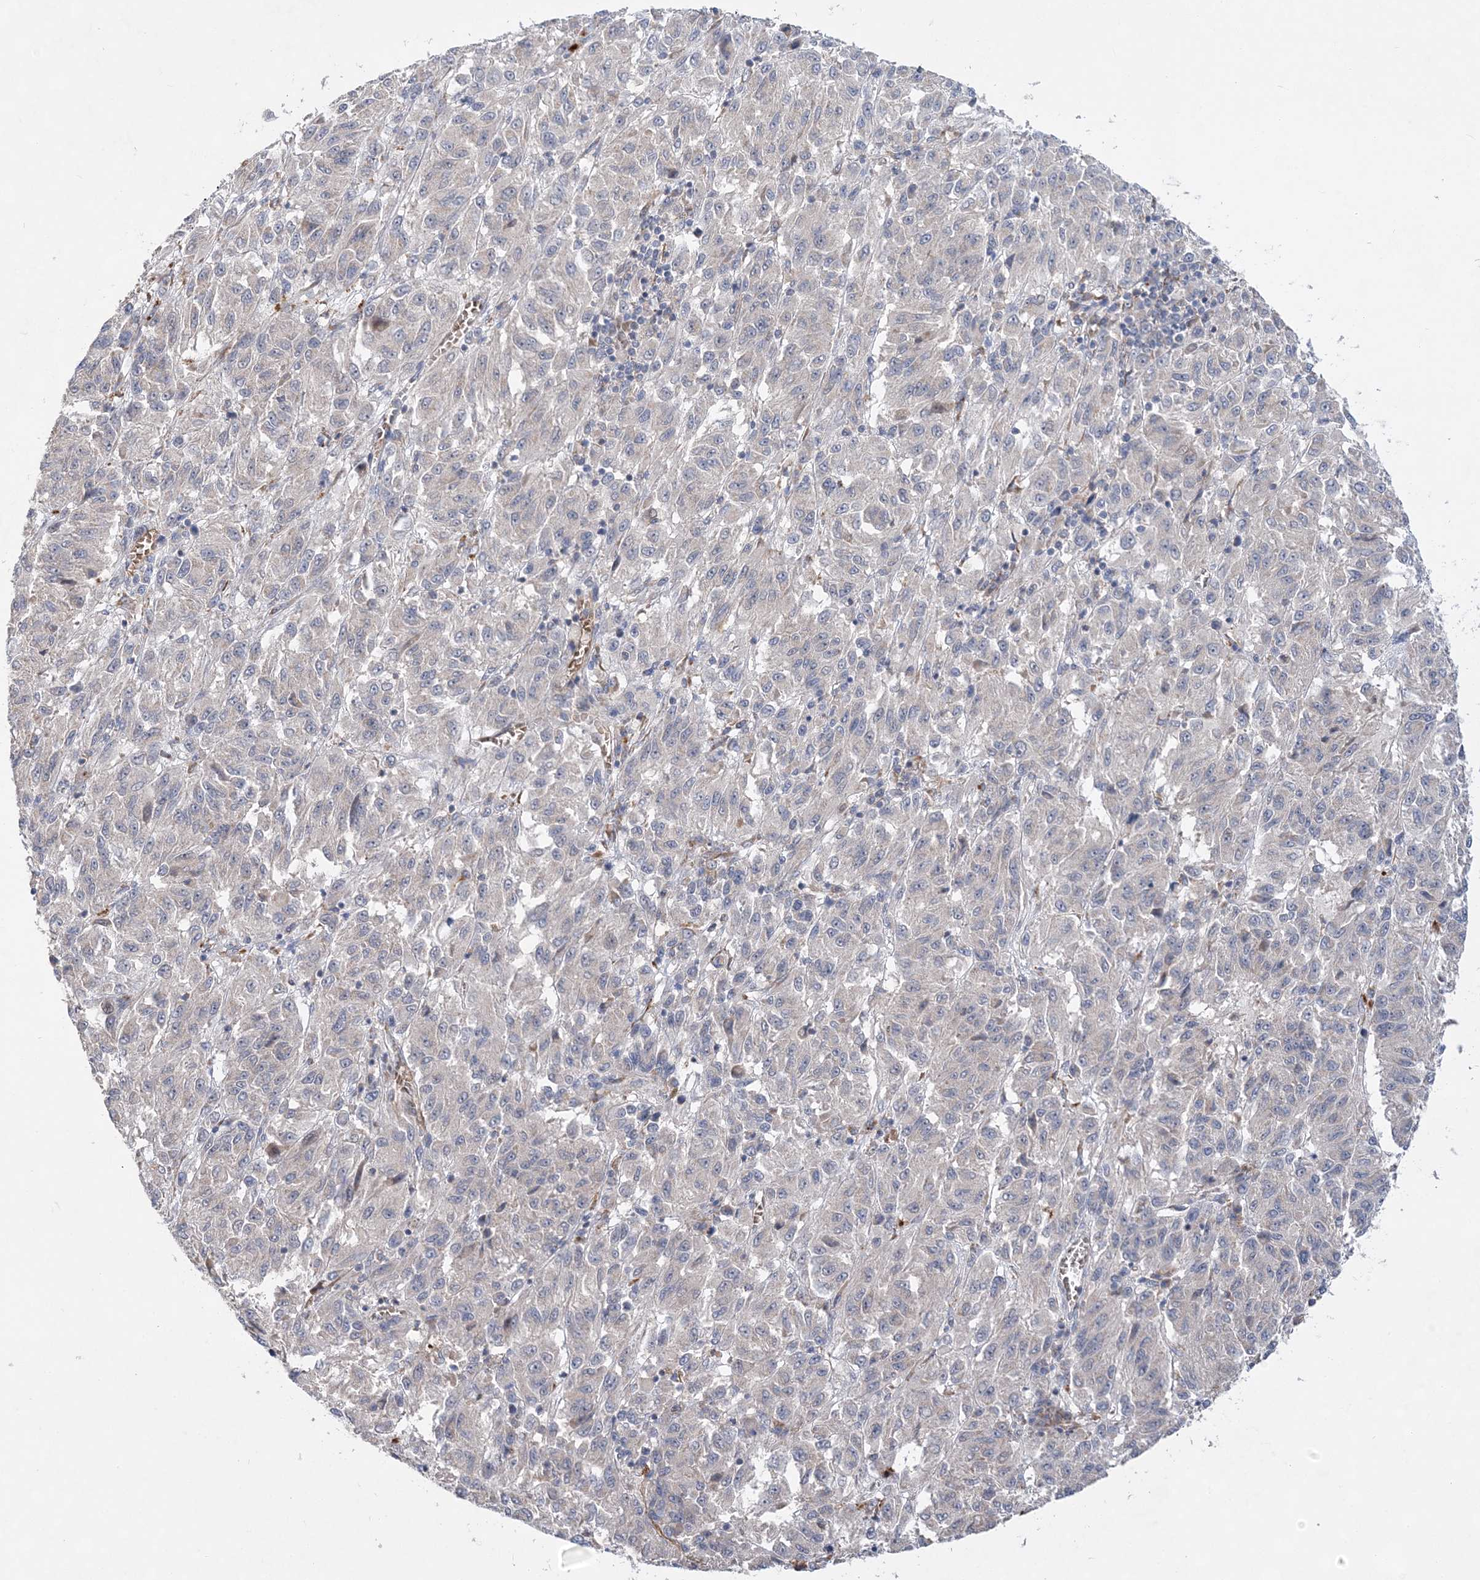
{"staining": {"intensity": "negative", "quantity": "none", "location": "none"}, "tissue": "melanoma", "cell_type": "Tumor cells", "image_type": "cancer", "snomed": [{"axis": "morphology", "description": "Malignant melanoma, Metastatic site"}, {"axis": "topography", "description": "Lung"}], "caption": "An immunohistochemistry image of malignant melanoma (metastatic site) is shown. There is no staining in tumor cells of malignant melanoma (metastatic site).", "gene": "TRAPPC13", "patient": {"sex": "male", "age": 64}}